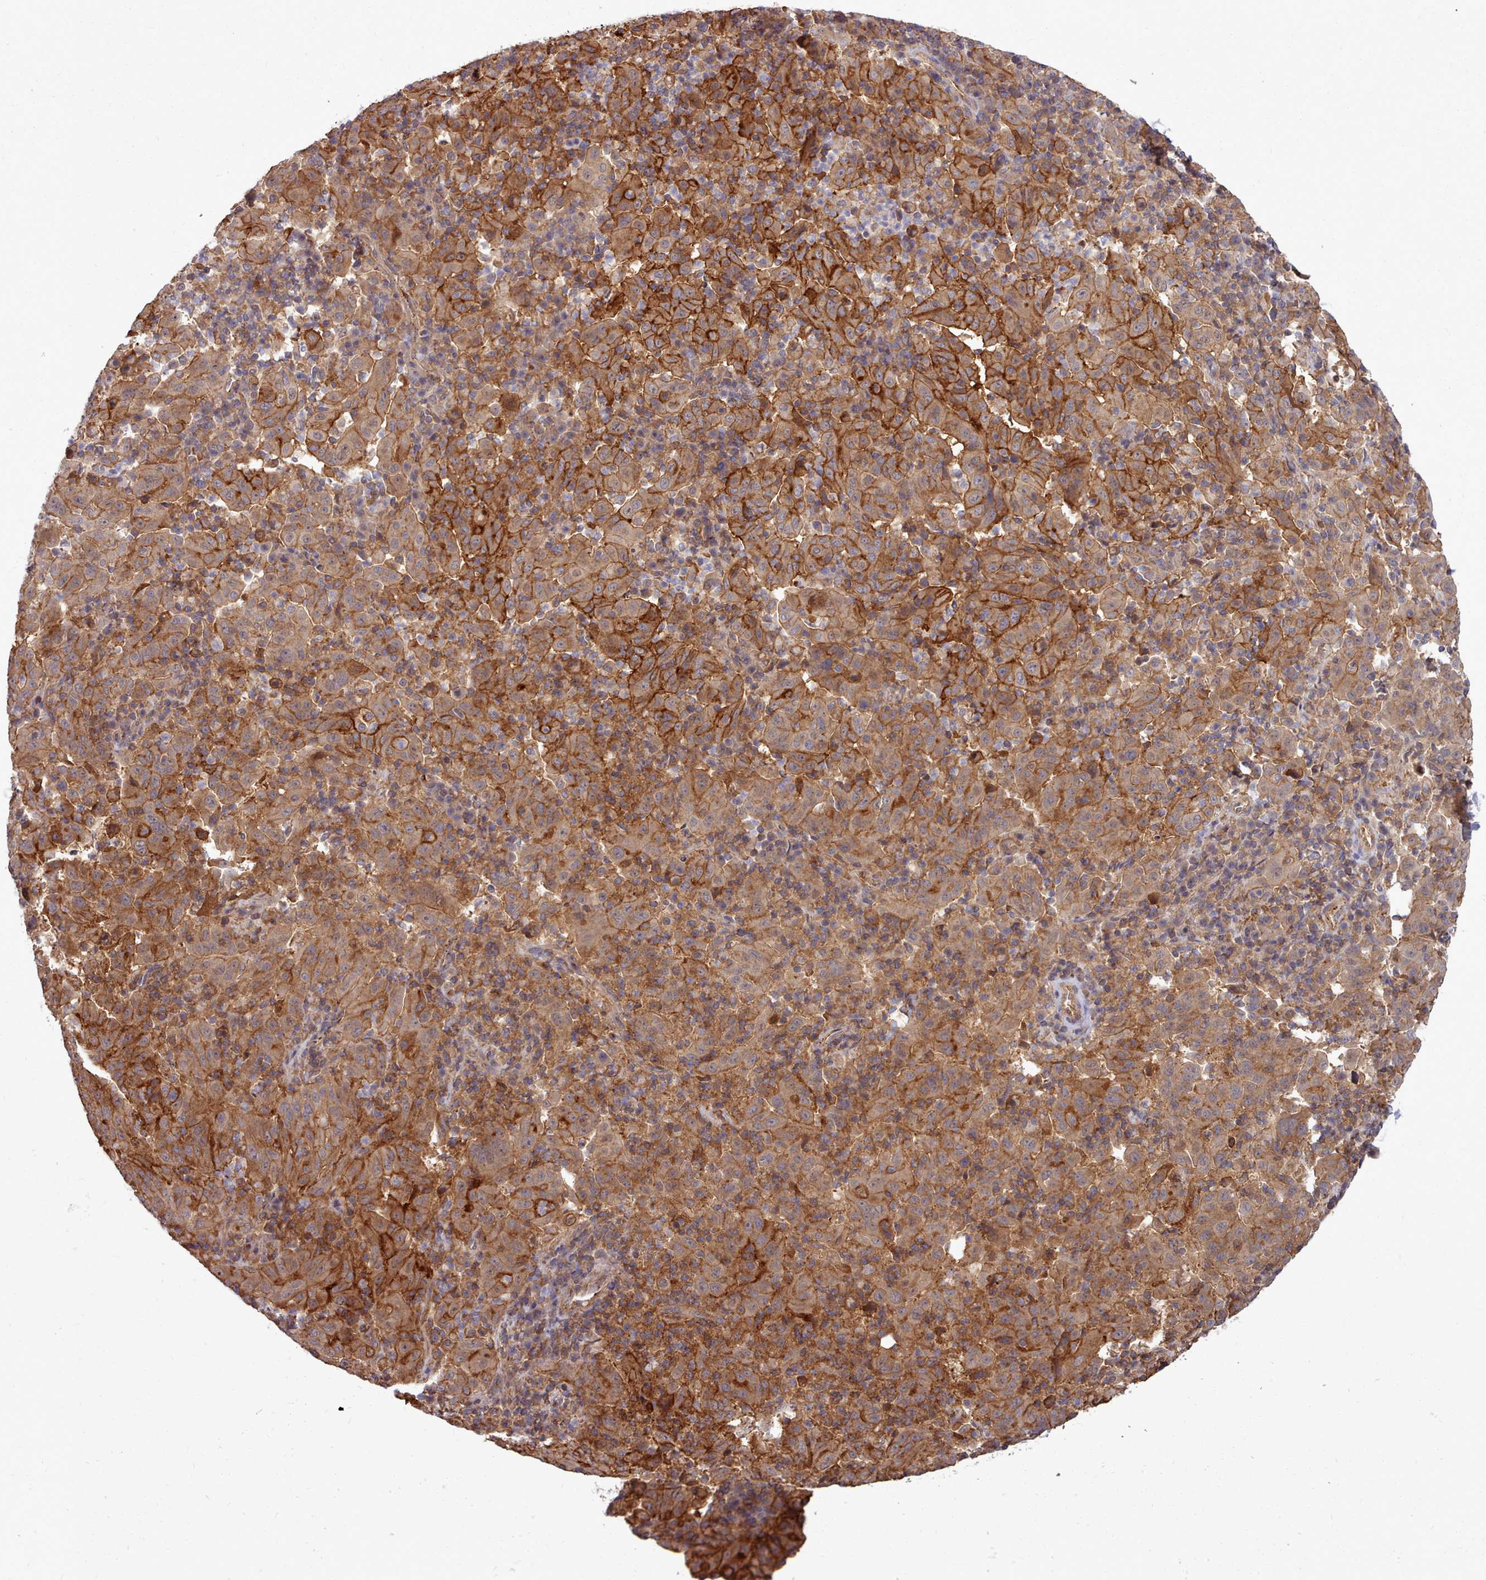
{"staining": {"intensity": "strong", "quantity": ">75%", "location": "cytoplasmic/membranous"}, "tissue": "pancreatic cancer", "cell_type": "Tumor cells", "image_type": "cancer", "snomed": [{"axis": "morphology", "description": "Adenocarcinoma, NOS"}, {"axis": "topography", "description": "Pancreas"}], "caption": "IHC photomicrograph of neoplastic tissue: pancreatic cancer (adenocarcinoma) stained using immunohistochemistry (IHC) displays high levels of strong protein expression localized specifically in the cytoplasmic/membranous of tumor cells, appearing as a cytoplasmic/membranous brown color.", "gene": "STUB1", "patient": {"sex": "male", "age": 63}}